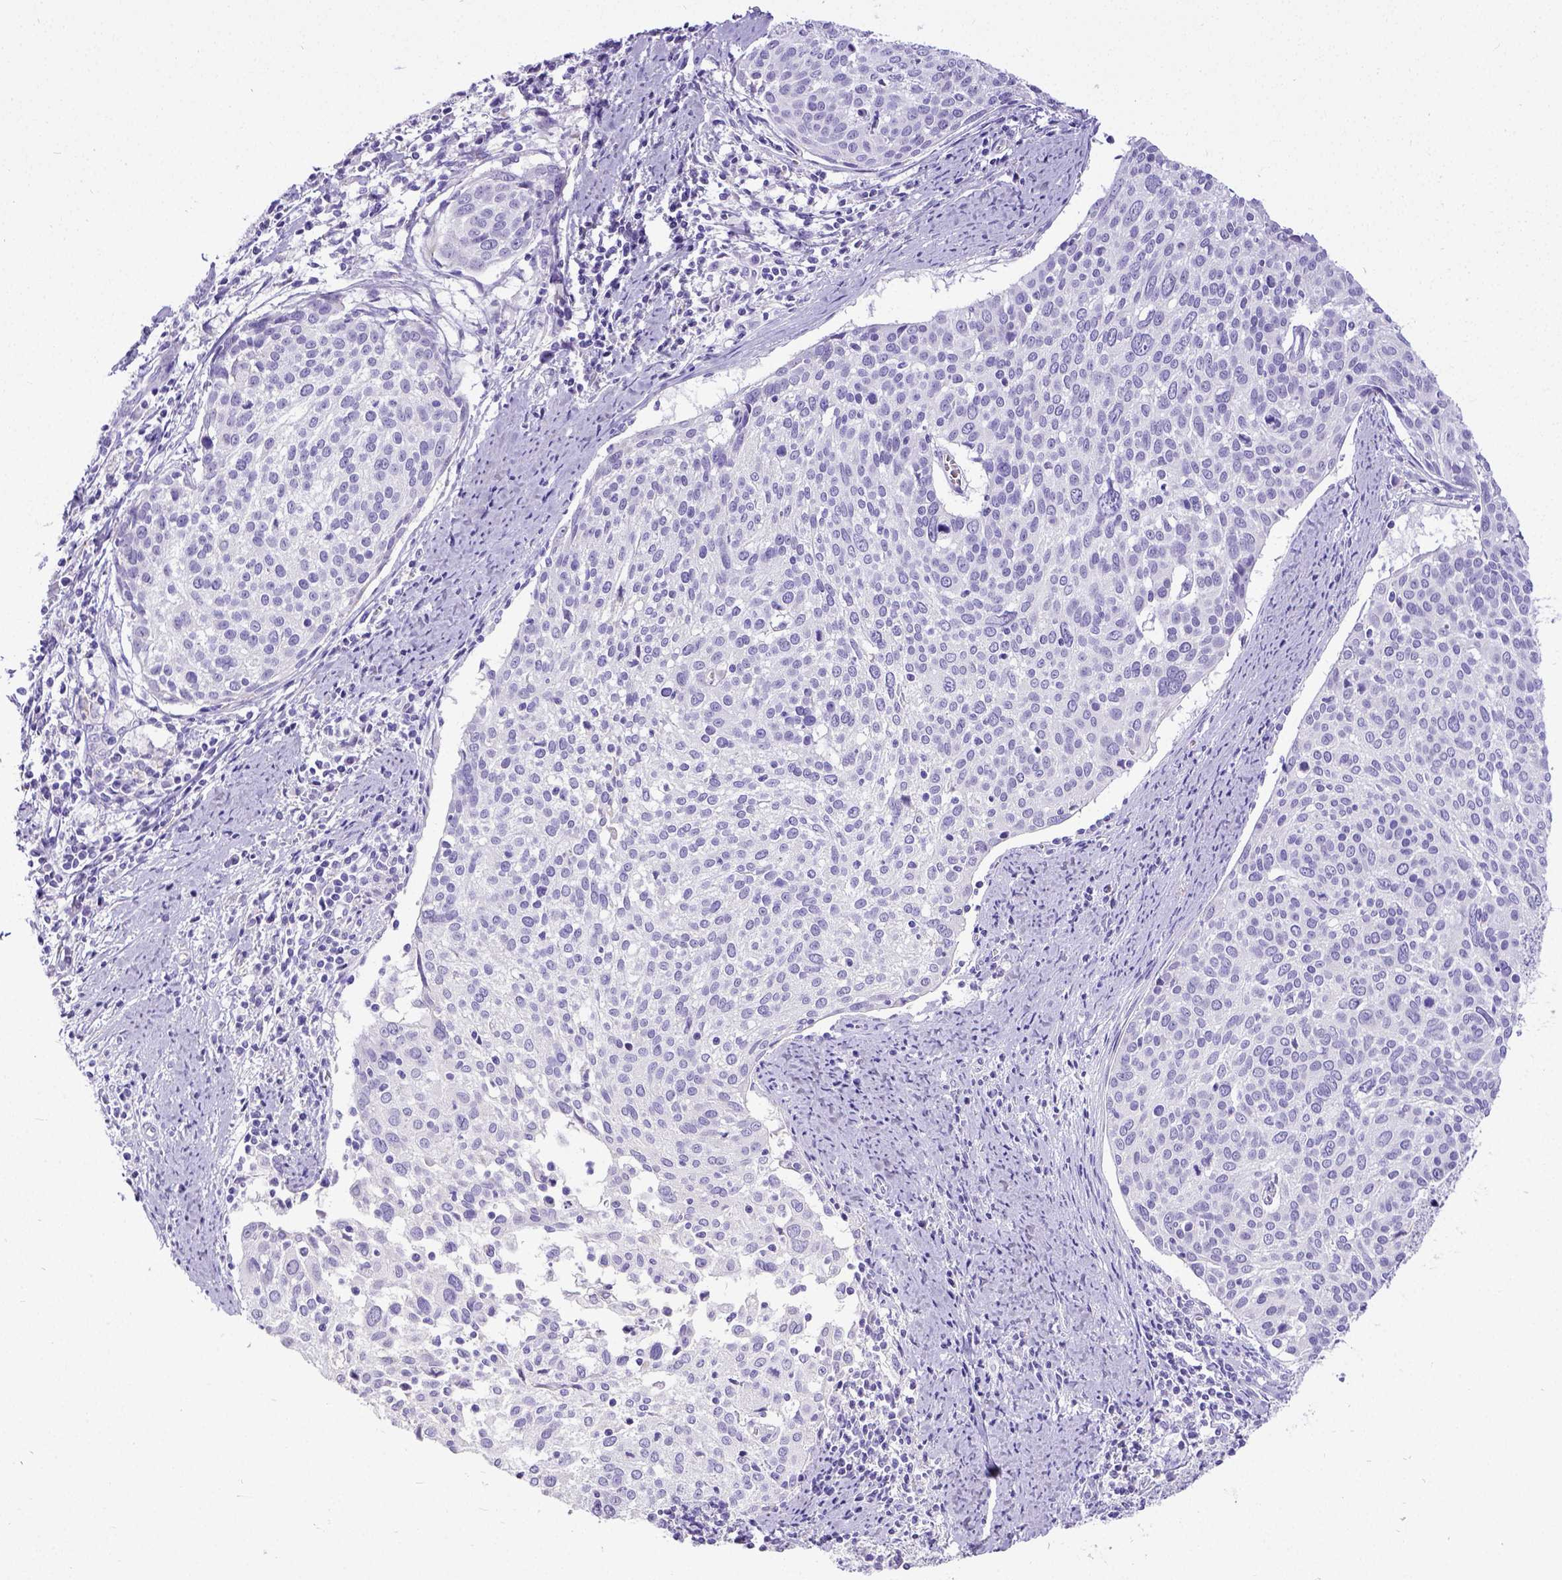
{"staining": {"intensity": "negative", "quantity": "none", "location": "none"}, "tissue": "cervical cancer", "cell_type": "Tumor cells", "image_type": "cancer", "snomed": [{"axis": "morphology", "description": "Squamous cell carcinoma, NOS"}, {"axis": "topography", "description": "Cervix"}], "caption": "The photomicrograph exhibits no significant positivity in tumor cells of cervical squamous cell carcinoma.", "gene": "SATB2", "patient": {"sex": "female", "age": 39}}